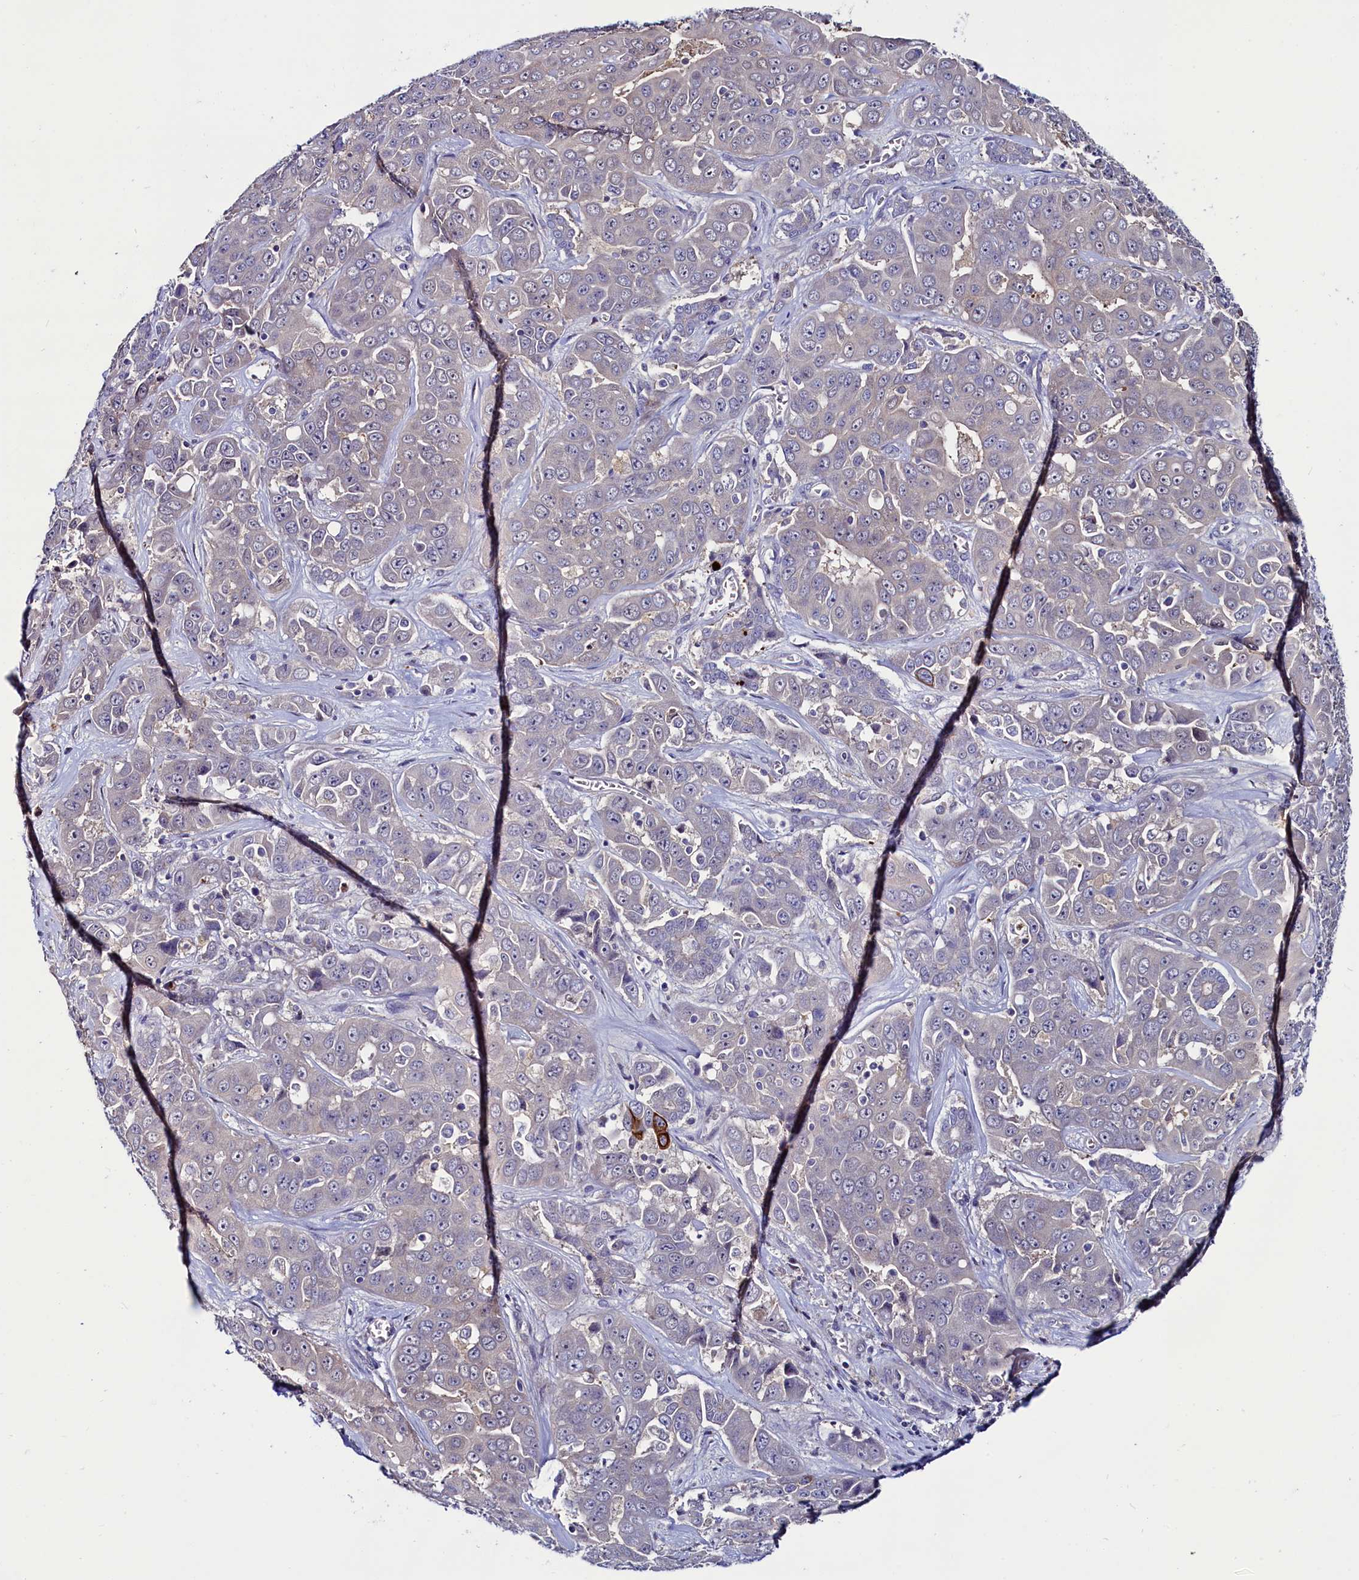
{"staining": {"intensity": "negative", "quantity": "none", "location": "none"}, "tissue": "liver cancer", "cell_type": "Tumor cells", "image_type": "cancer", "snomed": [{"axis": "morphology", "description": "Cholangiocarcinoma"}, {"axis": "topography", "description": "Liver"}], "caption": "The image reveals no staining of tumor cells in liver cancer.", "gene": "ASTE1", "patient": {"sex": "female", "age": 52}}